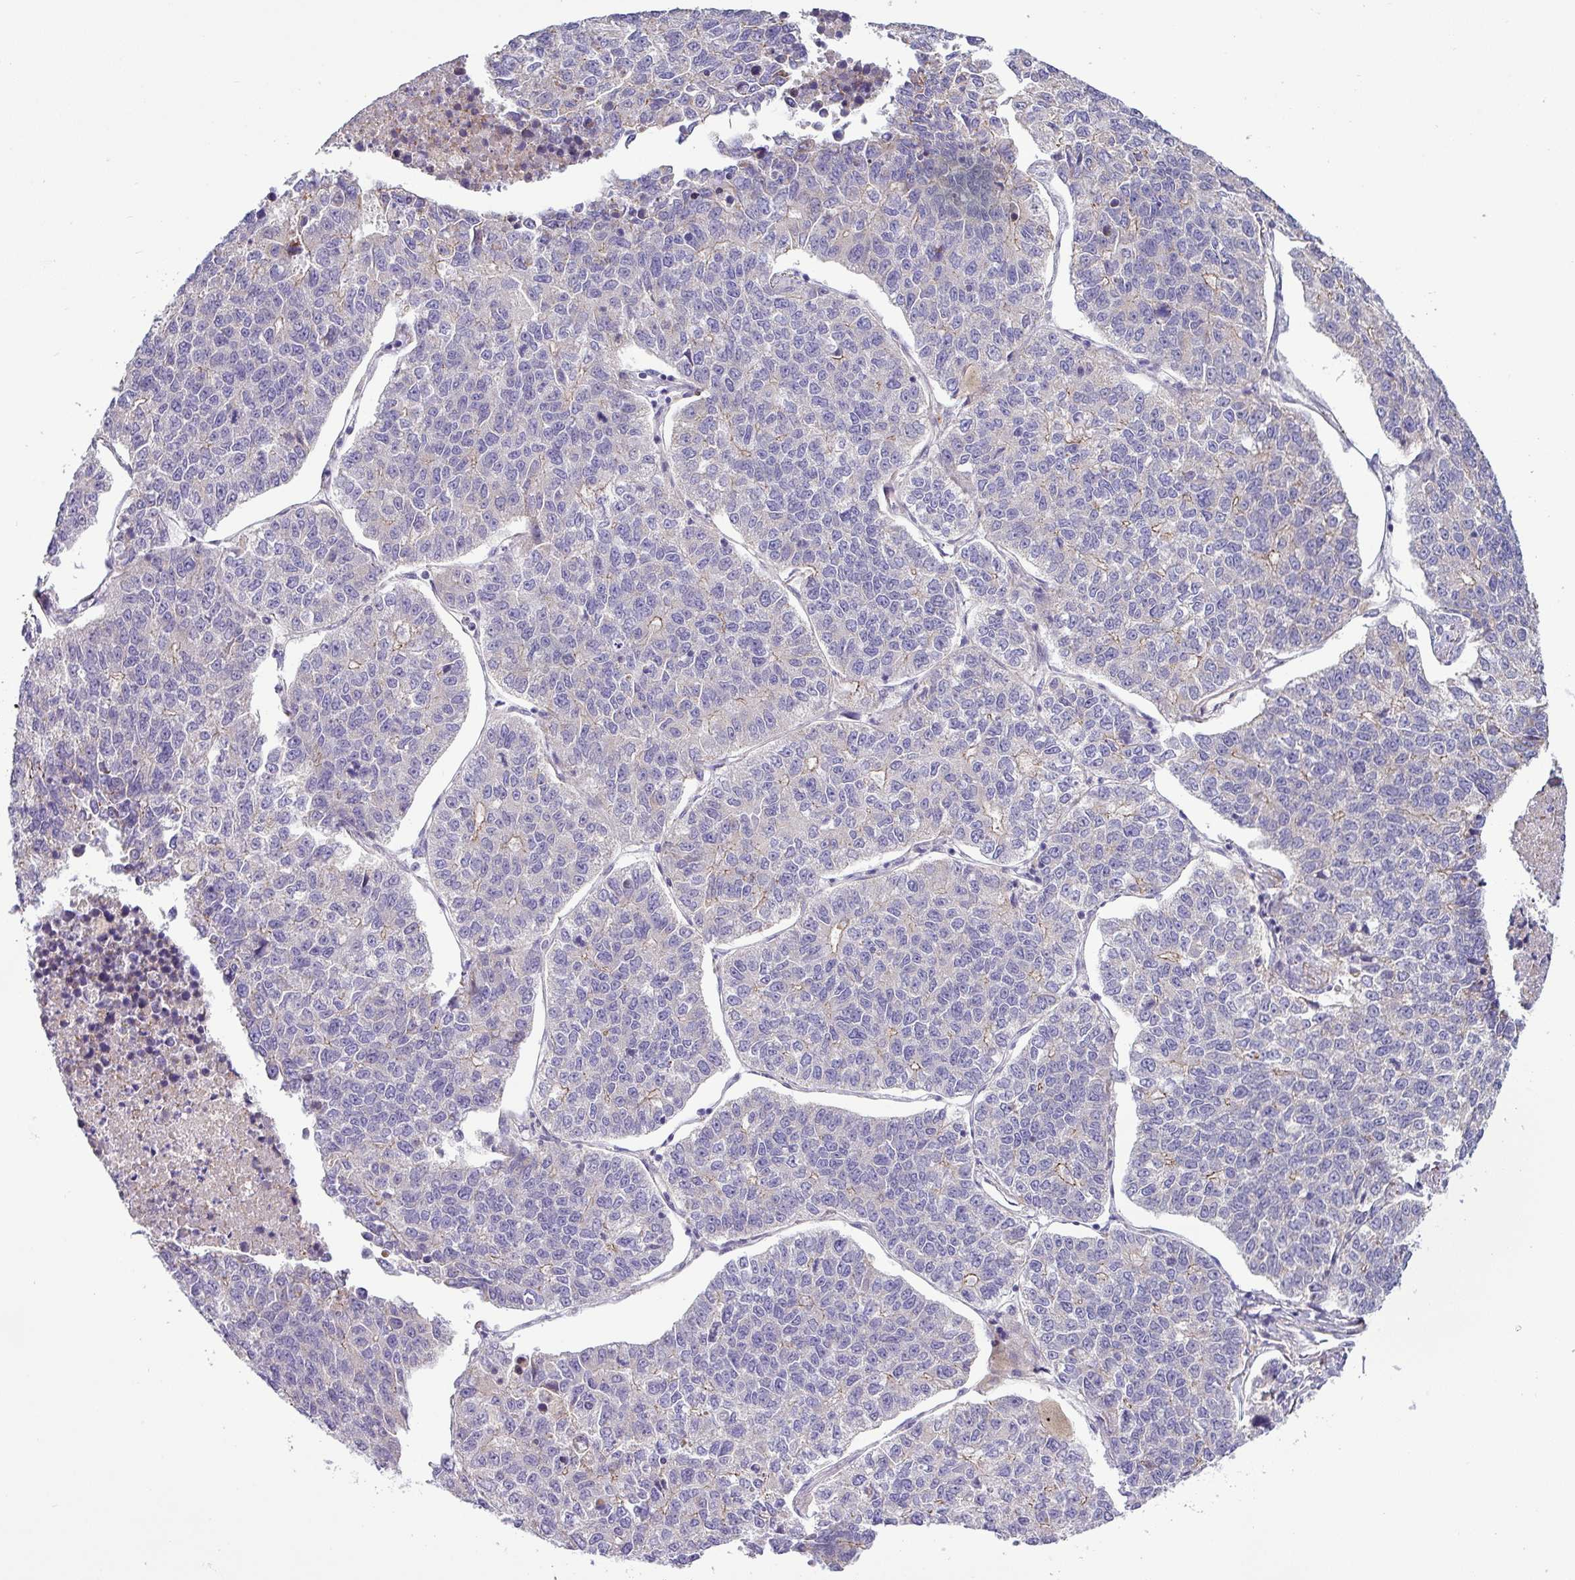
{"staining": {"intensity": "weak", "quantity": "<25%", "location": "cytoplasmic/membranous"}, "tissue": "lung cancer", "cell_type": "Tumor cells", "image_type": "cancer", "snomed": [{"axis": "morphology", "description": "Adenocarcinoma, NOS"}, {"axis": "topography", "description": "Lung"}], "caption": "The immunohistochemistry micrograph has no significant positivity in tumor cells of lung adenocarcinoma tissue.", "gene": "ACAP3", "patient": {"sex": "male", "age": 49}}